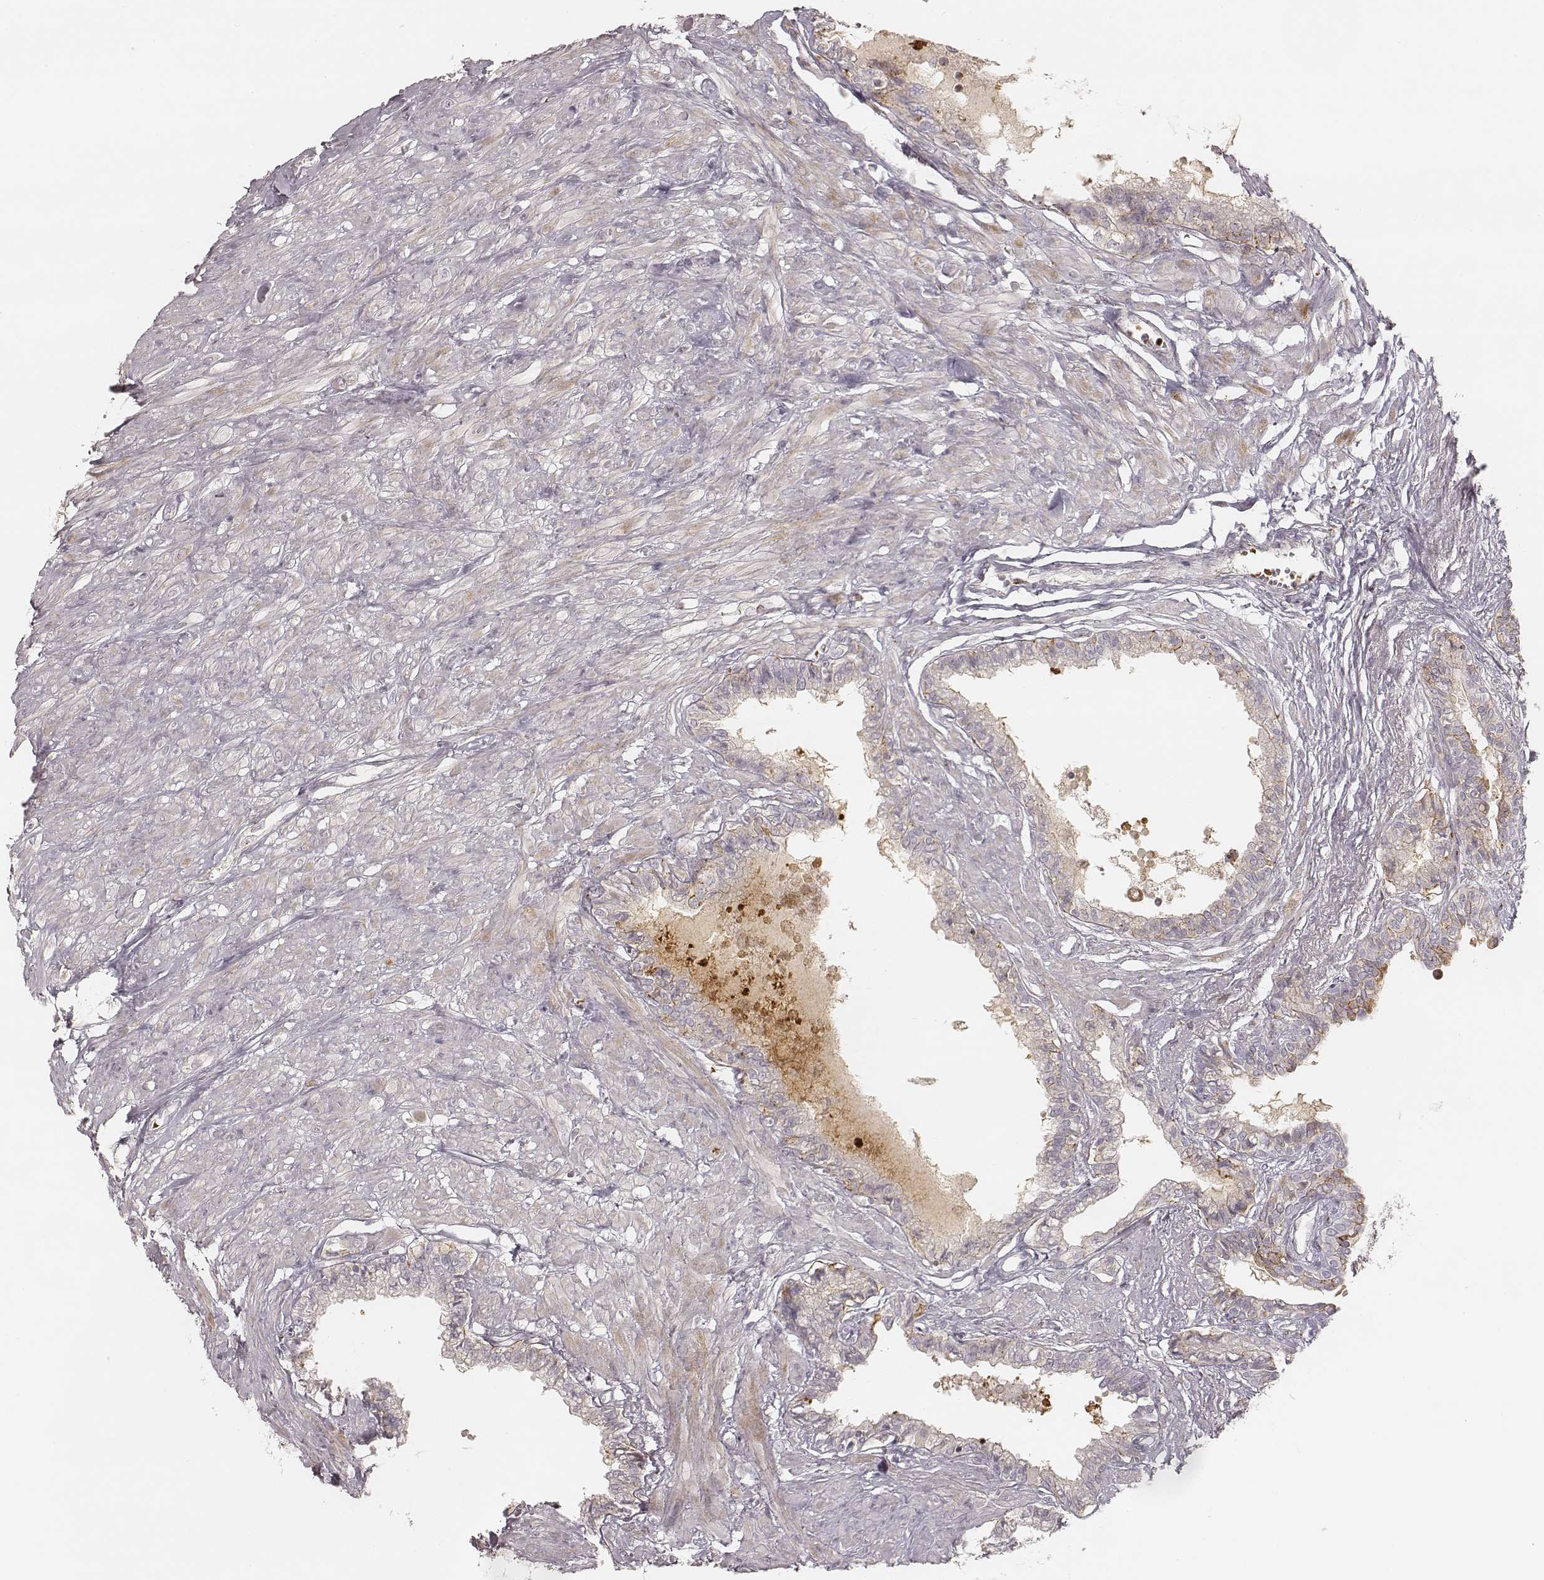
{"staining": {"intensity": "moderate", "quantity": "25%-75%", "location": "cytoplasmic/membranous"}, "tissue": "seminal vesicle", "cell_type": "Glandular cells", "image_type": "normal", "snomed": [{"axis": "morphology", "description": "Normal tissue, NOS"}, {"axis": "morphology", "description": "Urothelial carcinoma, NOS"}, {"axis": "topography", "description": "Urinary bladder"}, {"axis": "topography", "description": "Seminal veicle"}], "caption": "DAB (3,3'-diaminobenzidine) immunohistochemical staining of benign human seminal vesicle exhibits moderate cytoplasmic/membranous protein positivity in approximately 25%-75% of glandular cells.", "gene": "GORASP2", "patient": {"sex": "male", "age": 76}}